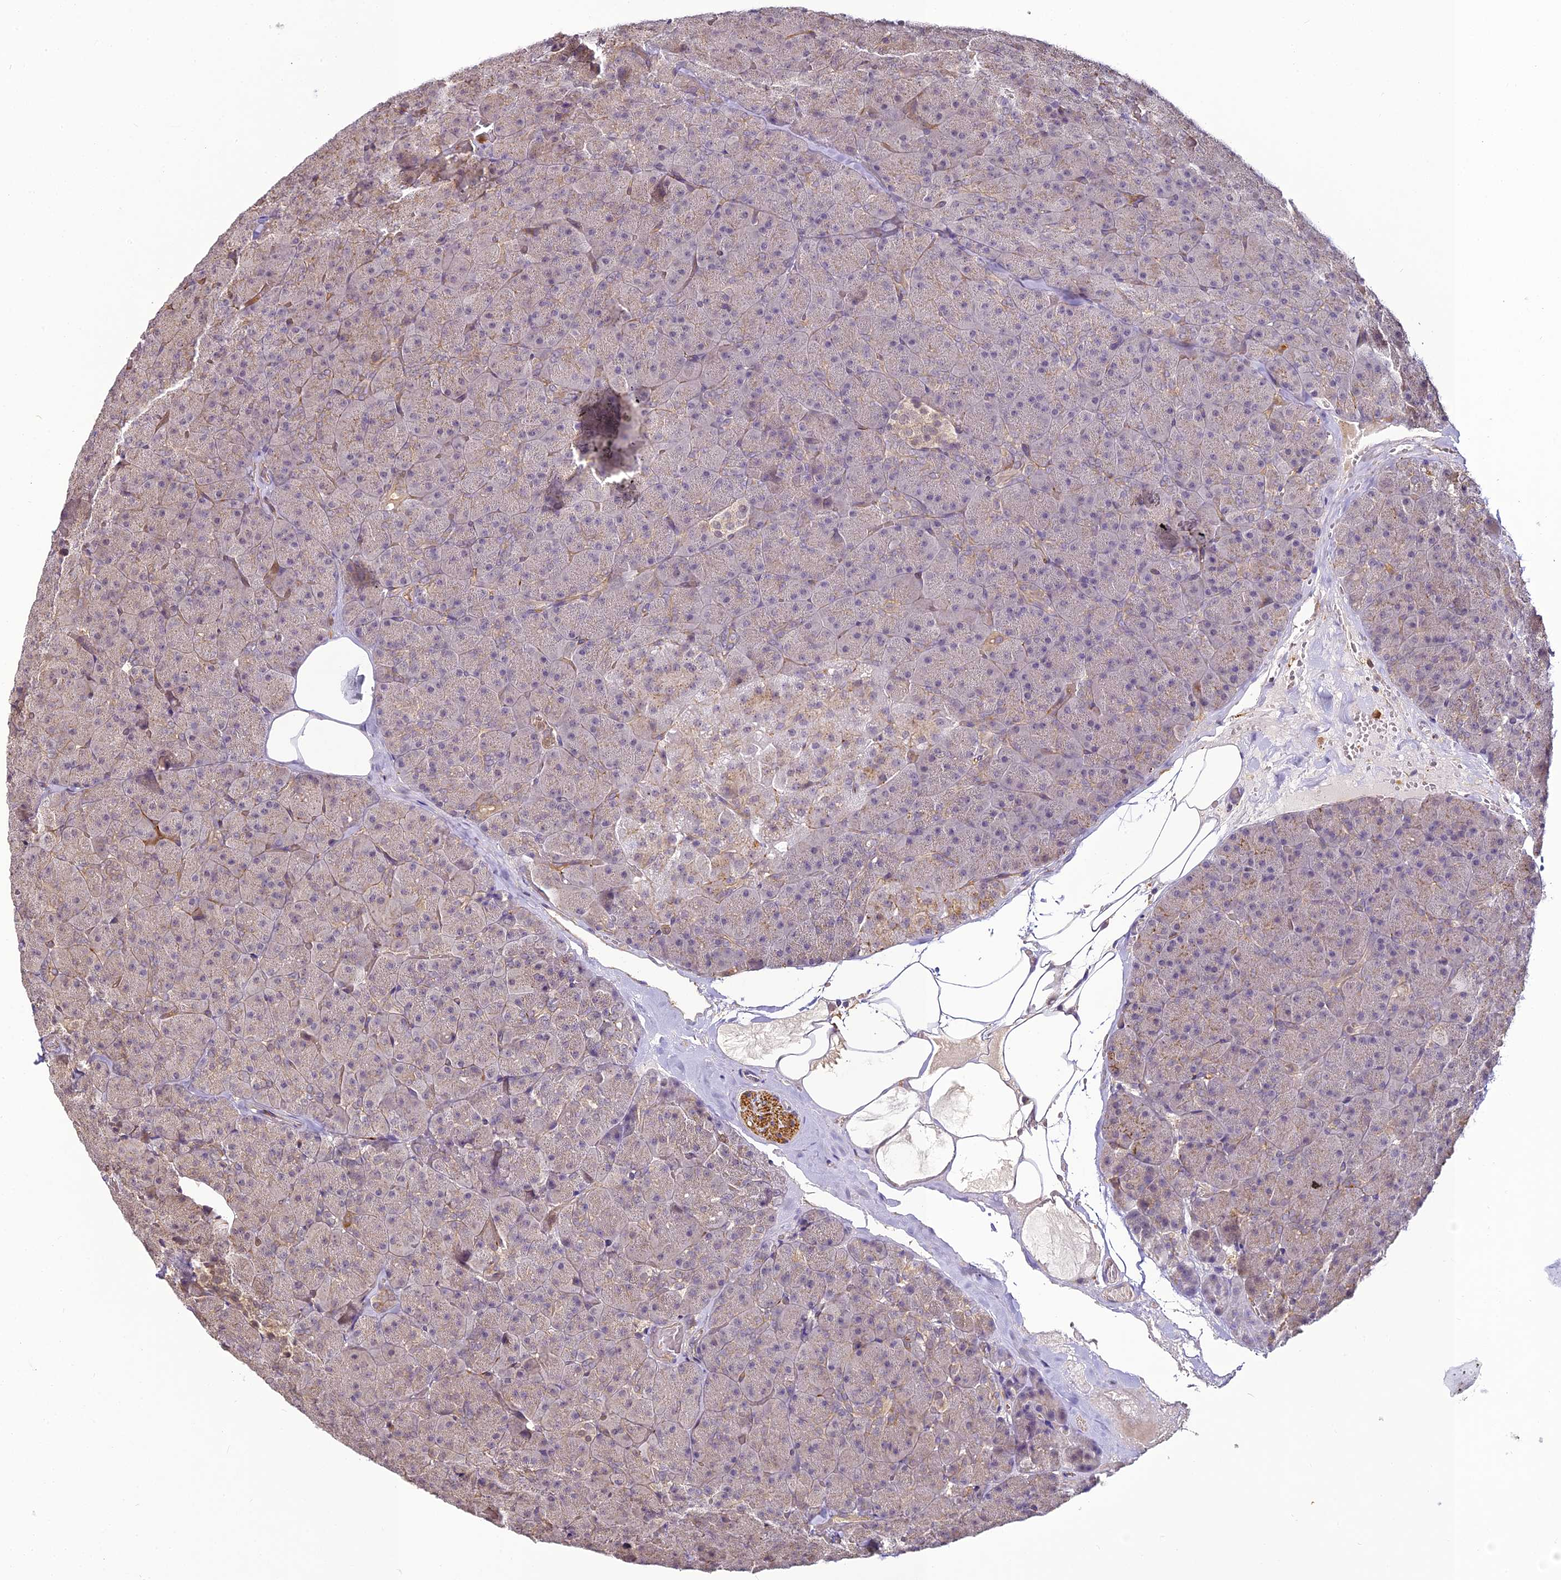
{"staining": {"intensity": "weak", "quantity": "25%-75%", "location": "cytoplasmic/membranous"}, "tissue": "pancreas", "cell_type": "Exocrine glandular cells", "image_type": "normal", "snomed": [{"axis": "morphology", "description": "Normal tissue, NOS"}, {"axis": "topography", "description": "Pancreas"}], "caption": "The immunohistochemical stain shows weak cytoplasmic/membranous positivity in exocrine glandular cells of unremarkable pancreas. The protein is stained brown, and the nuclei are stained in blue (DAB (3,3'-diaminobenzidine) IHC with brightfield microscopy, high magnification).", "gene": "BCDIN3D", "patient": {"sex": "male", "age": 36}}